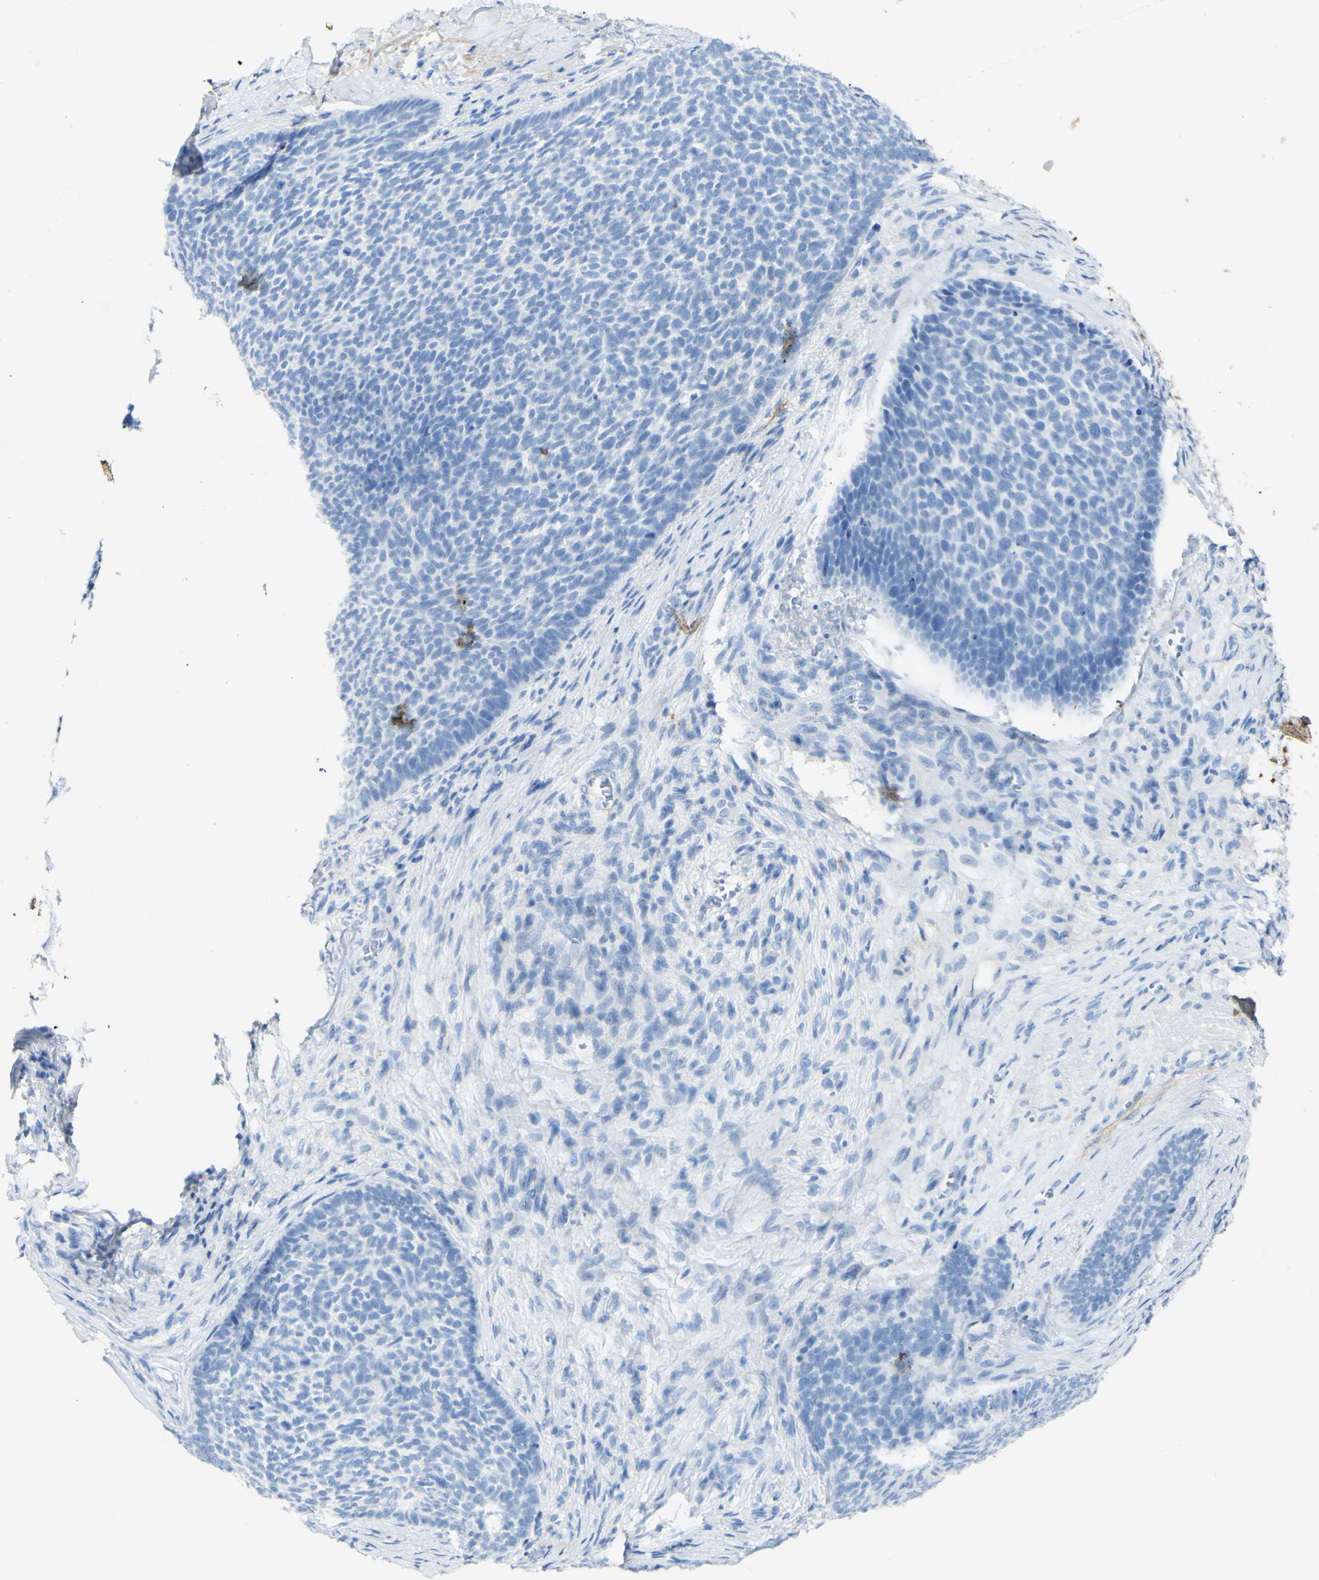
{"staining": {"intensity": "negative", "quantity": "none", "location": "none"}, "tissue": "skin cancer", "cell_type": "Tumor cells", "image_type": "cancer", "snomed": [{"axis": "morphology", "description": "Basal cell carcinoma"}, {"axis": "topography", "description": "Skin"}], "caption": "High magnification brightfield microscopy of basal cell carcinoma (skin) stained with DAB (brown) and counterstained with hematoxylin (blue): tumor cells show no significant staining.", "gene": "PIGR", "patient": {"sex": "male", "age": 84}}